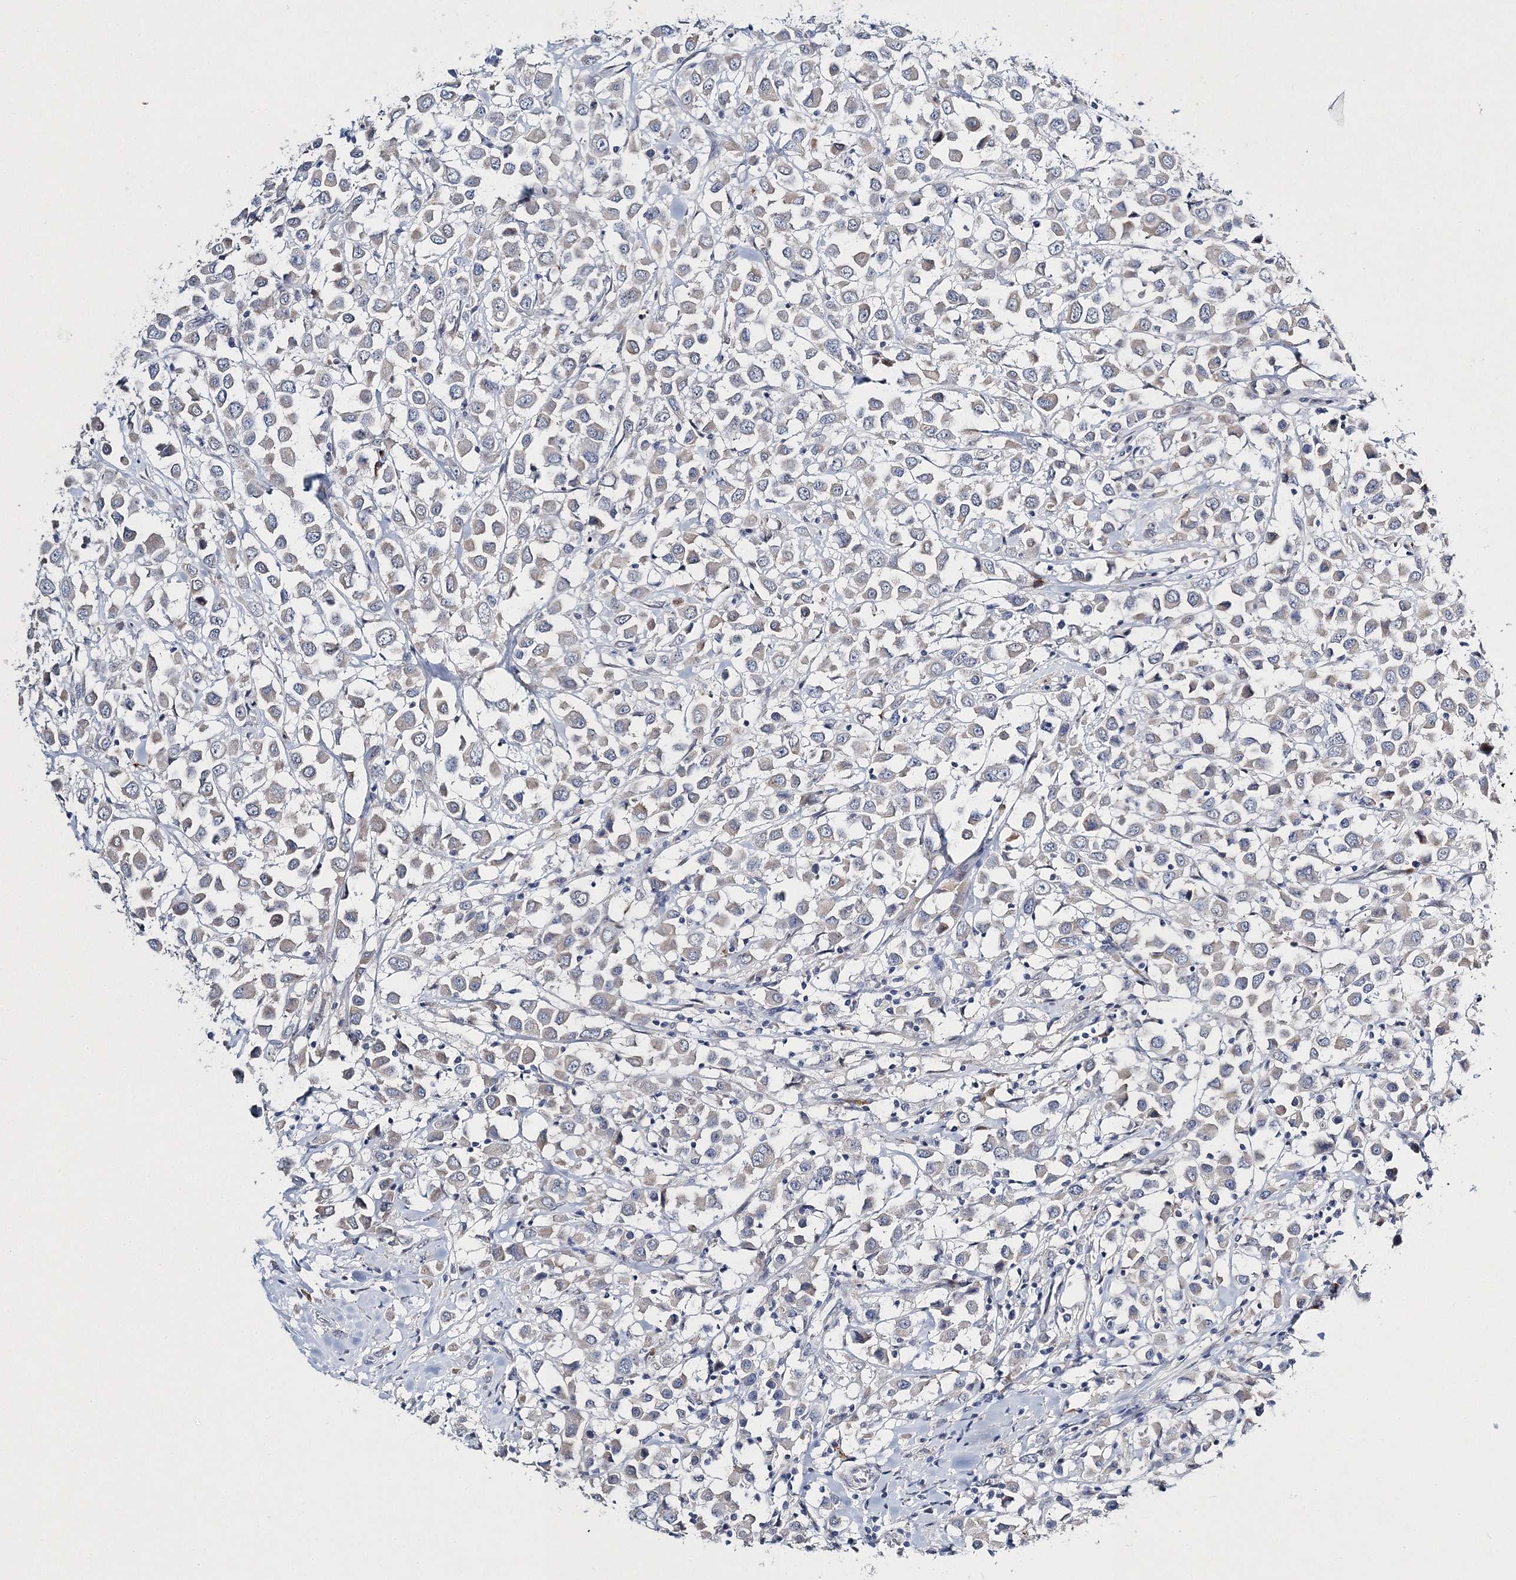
{"staining": {"intensity": "negative", "quantity": "none", "location": "none"}, "tissue": "breast cancer", "cell_type": "Tumor cells", "image_type": "cancer", "snomed": [{"axis": "morphology", "description": "Duct carcinoma"}, {"axis": "topography", "description": "Breast"}], "caption": "Immunohistochemistry histopathology image of neoplastic tissue: intraductal carcinoma (breast) stained with DAB (3,3'-diaminobenzidine) demonstrates no significant protein positivity in tumor cells. The staining is performed using DAB (3,3'-diaminobenzidine) brown chromogen with nuclei counter-stained in using hematoxylin.", "gene": "MYOZ2", "patient": {"sex": "female", "age": 61}}